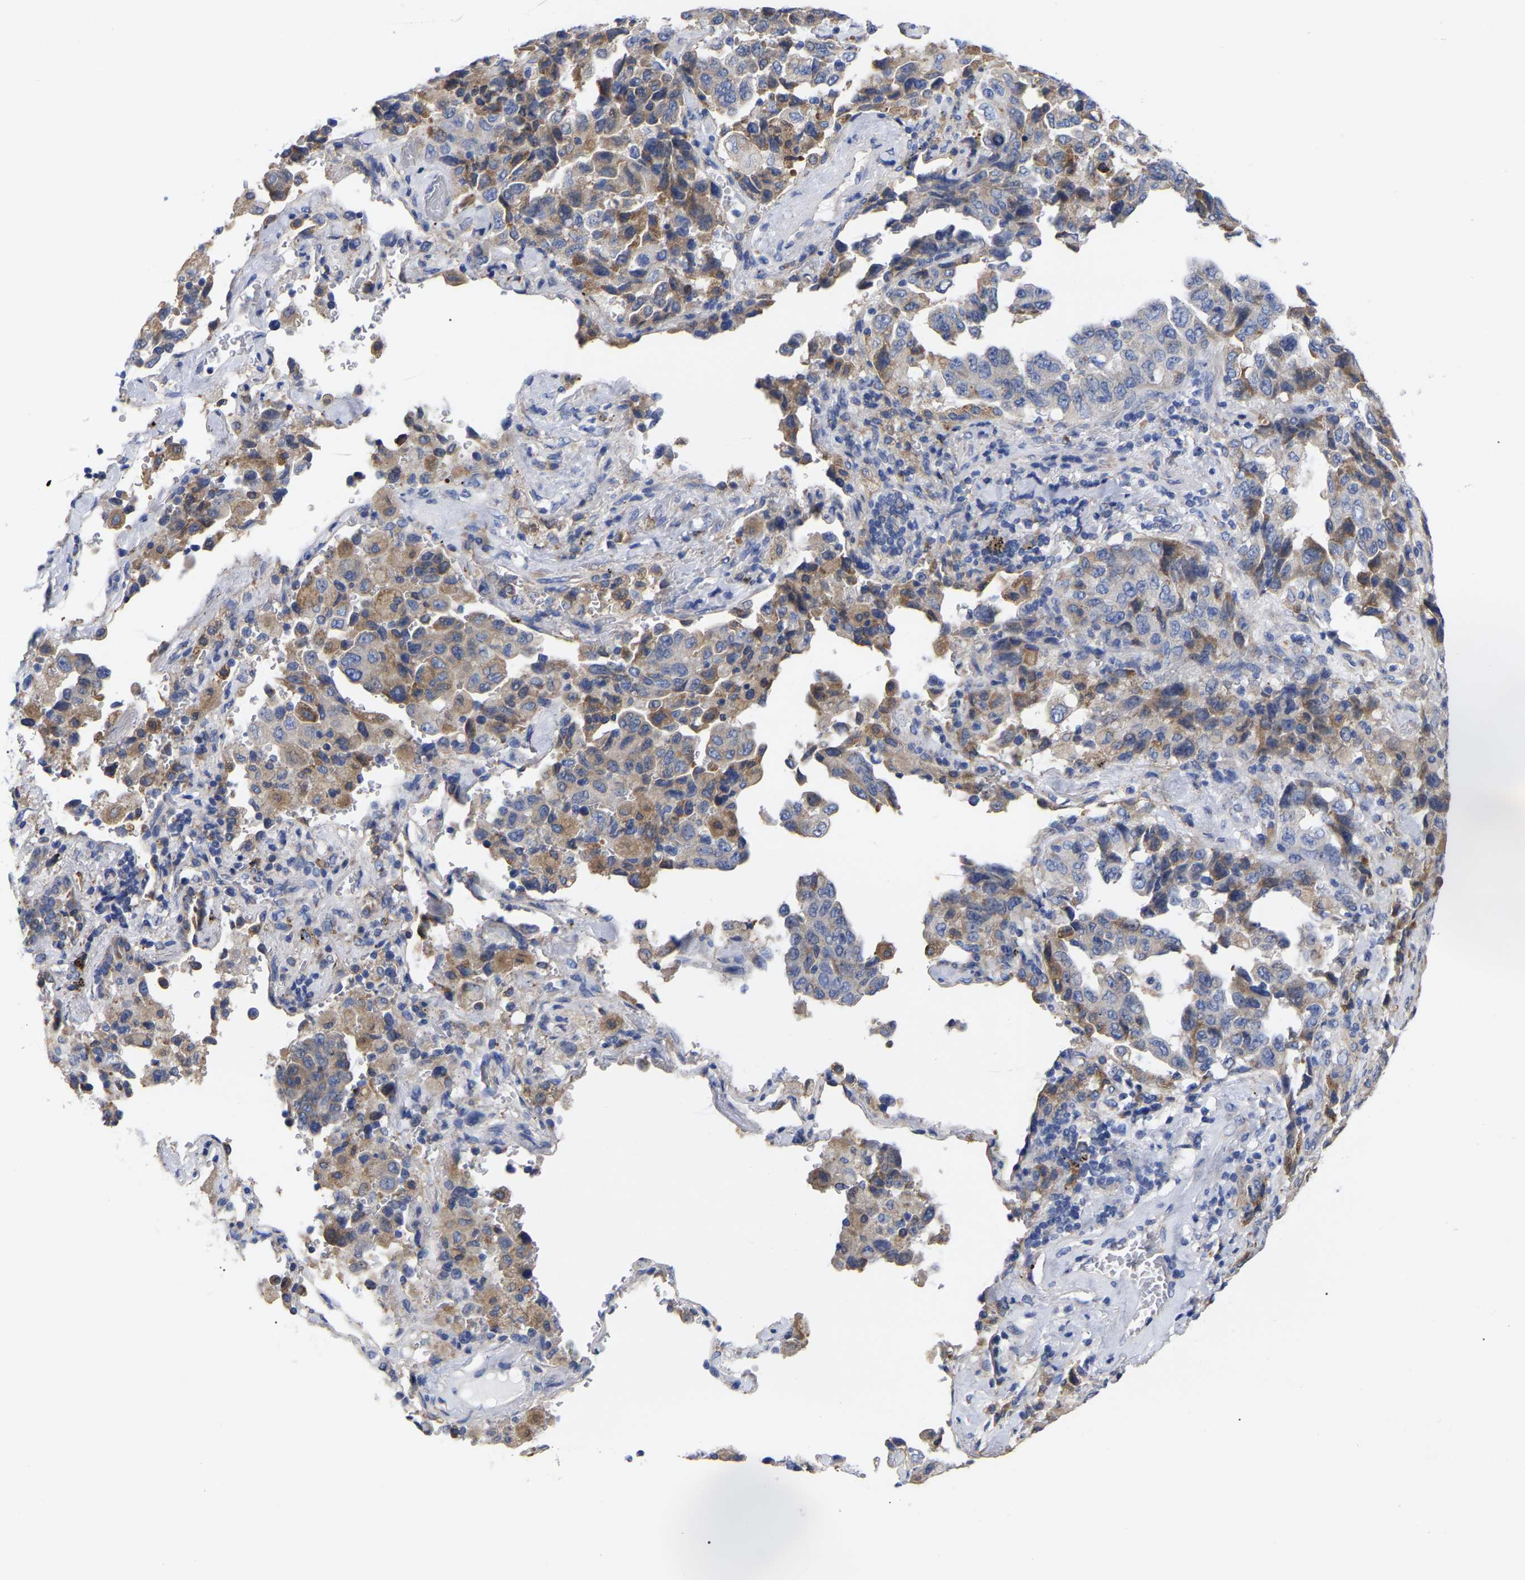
{"staining": {"intensity": "moderate", "quantity": "25%-75%", "location": "cytoplasmic/membranous"}, "tissue": "lung cancer", "cell_type": "Tumor cells", "image_type": "cancer", "snomed": [{"axis": "morphology", "description": "Adenocarcinoma, NOS"}, {"axis": "topography", "description": "Lung"}], "caption": "Brown immunohistochemical staining in lung adenocarcinoma exhibits moderate cytoplasmic/membranous expression in approximately 25%-75% of tumor cells. The staining was performed using DAB, with brown indicating positive protein expression. Nuclei are stained blue with hematoxylin.", "gene": "CFAP298", "patient": {"sex": "female", "age": 51}}